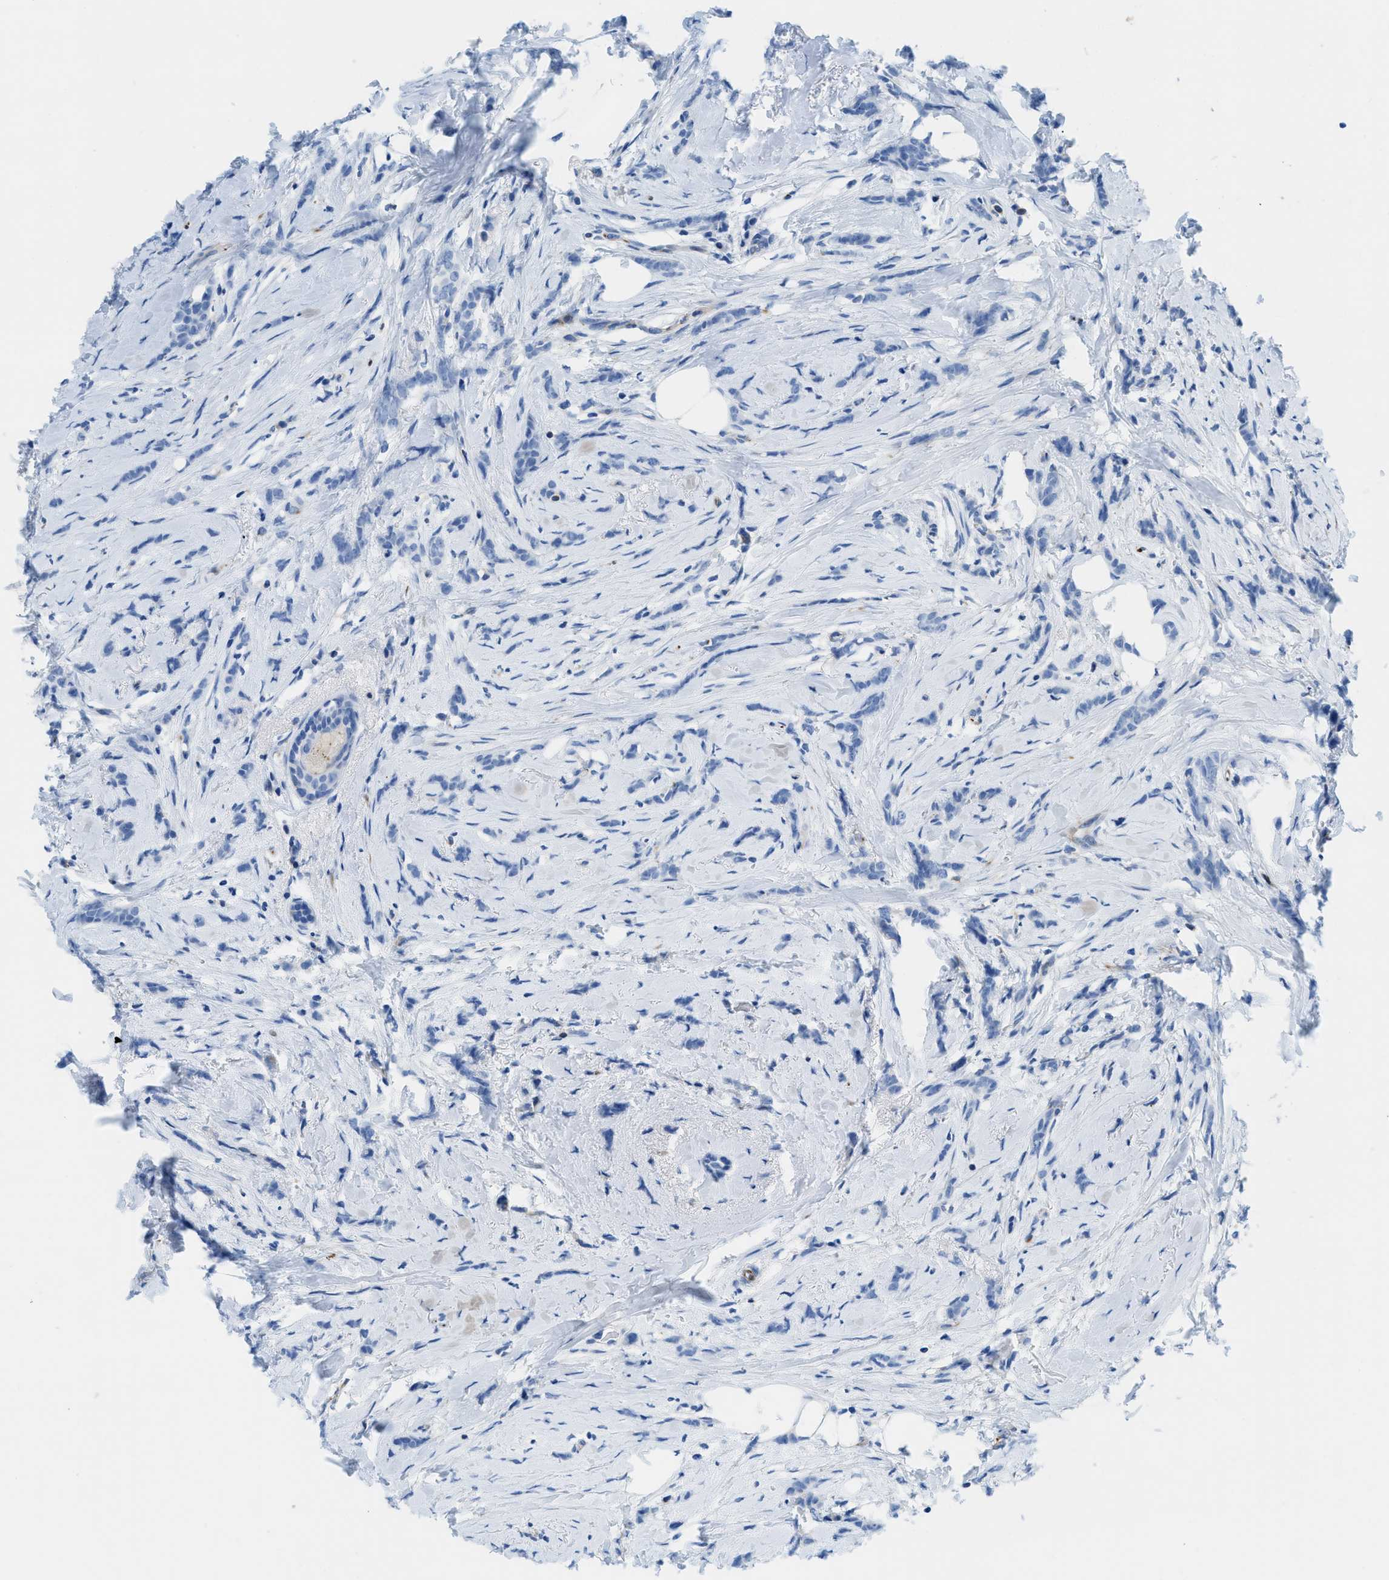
{"staining": {"intensity": "negative", "quantity": "none", "location": "none"}, "tissue": "breast cancer", "cell_type": "Tumor cells", "image_type": "cancer", "snomed": [{"axis": "morphology", "description": "Lobular carcinoma, in situ"}, {"axis": "morphology", "description": "Lobular carcinoma"}, {"axis": "topography", "description": "Breast"}], "caption": "High magnification brightfield microscopy of breast cancer (lobular carcinoma) stained with DAB (3,3'-diaminobenzidine) (brown) and counterstained with hematoxylin (blue): tumor cells show no significant expression.", "gene": "XCR1", "patient": {"sex": "female", "age": 41}}